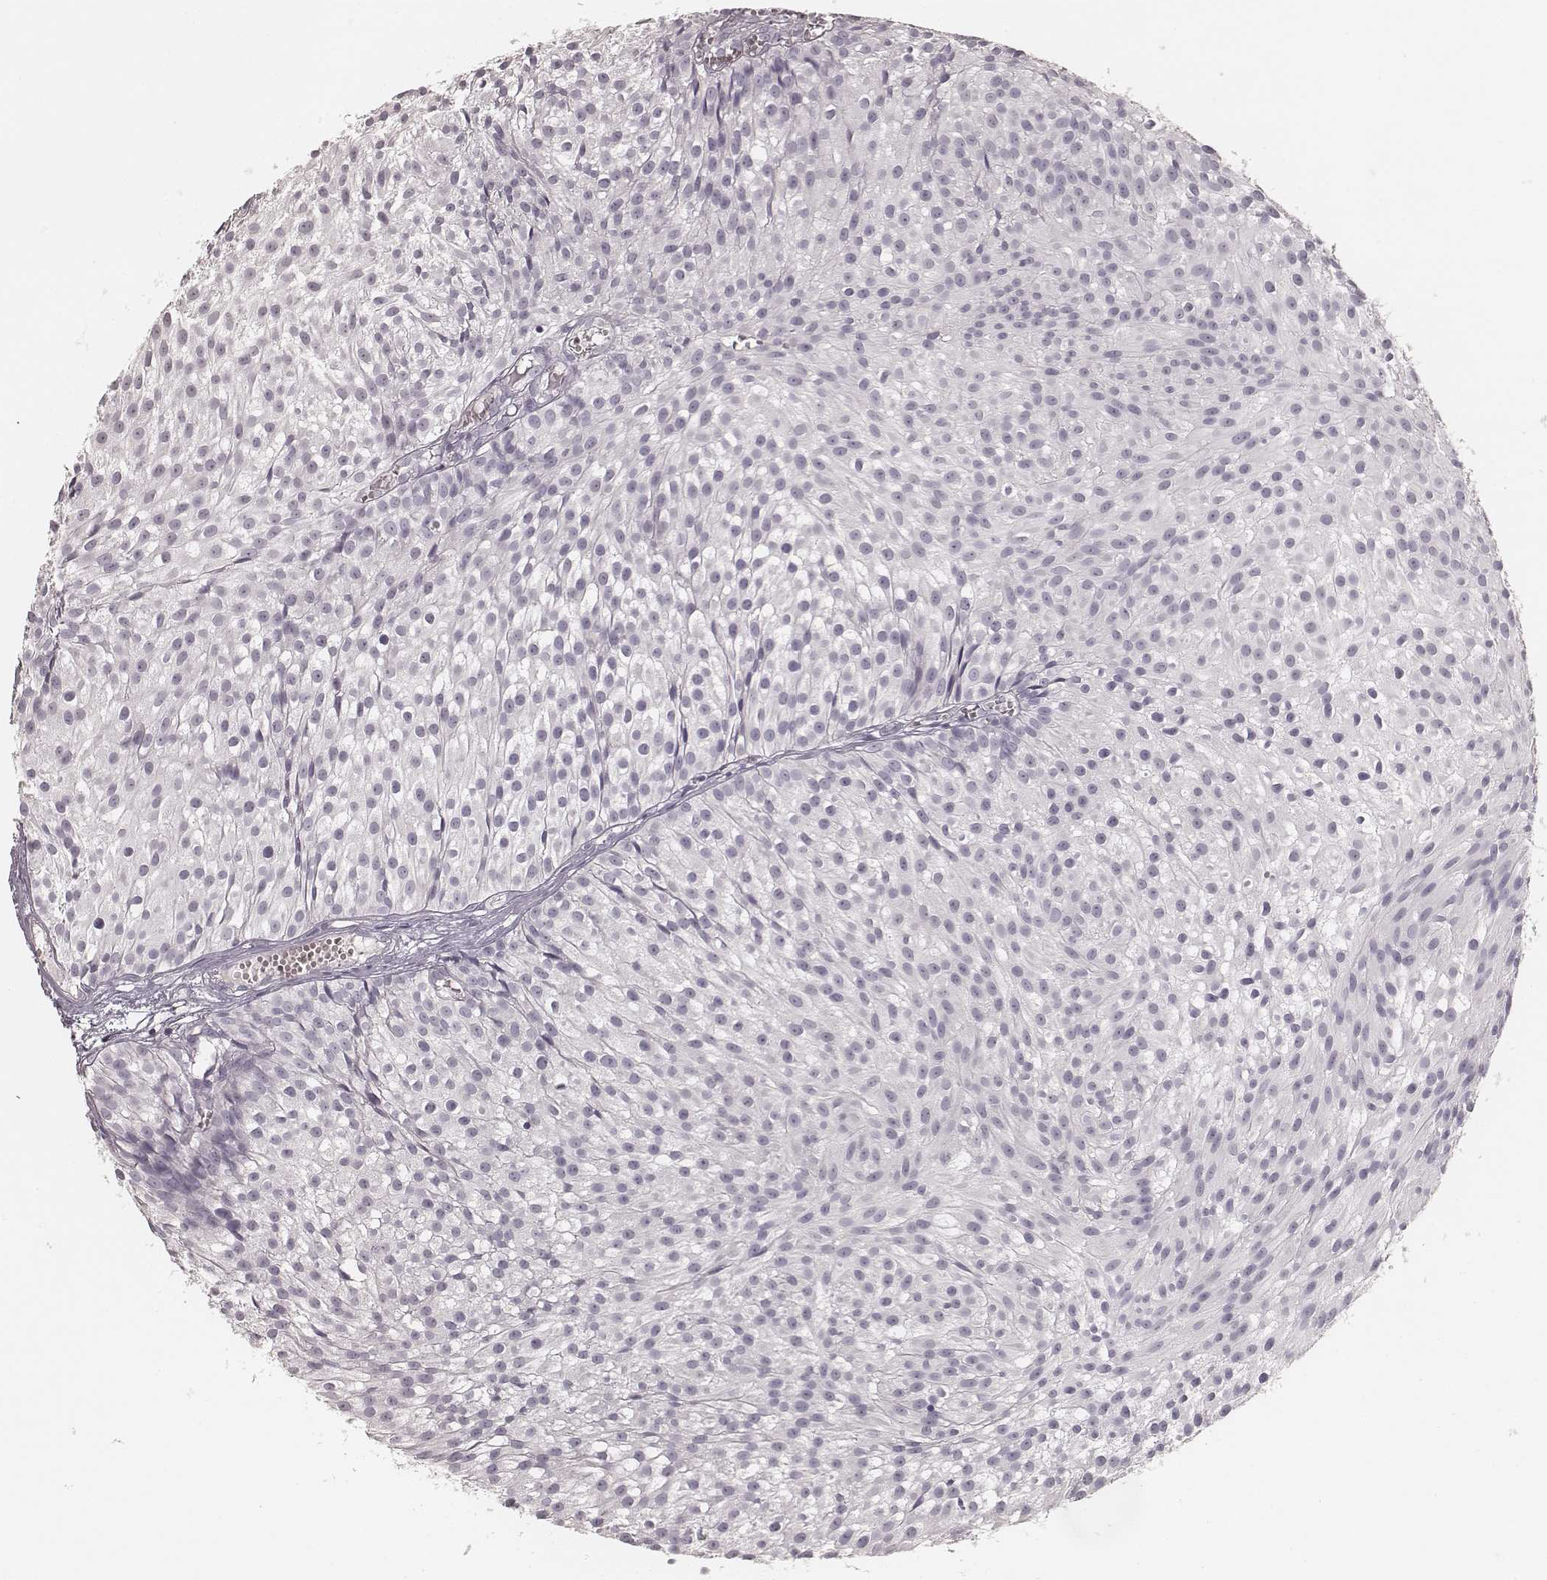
{"staining": {"intensity": "negative", "quantity": "none", "location": "none"}, "tissue": "urothelial cancer", "cell_type": "Tumor cells", "image_type": "cancer", "snomed": [{"axis": "morphology", "description": "Urothelial carcinoma, Low grade"}, {"axis": "topography", "description": "Urinary bladder"}], "caption": "DAB immunohistochemical staining of urothelial cancer reveals no significant expression in tumor cells.", "gene": "KRT31", "patient": {"sex": "male", "age": 63}}